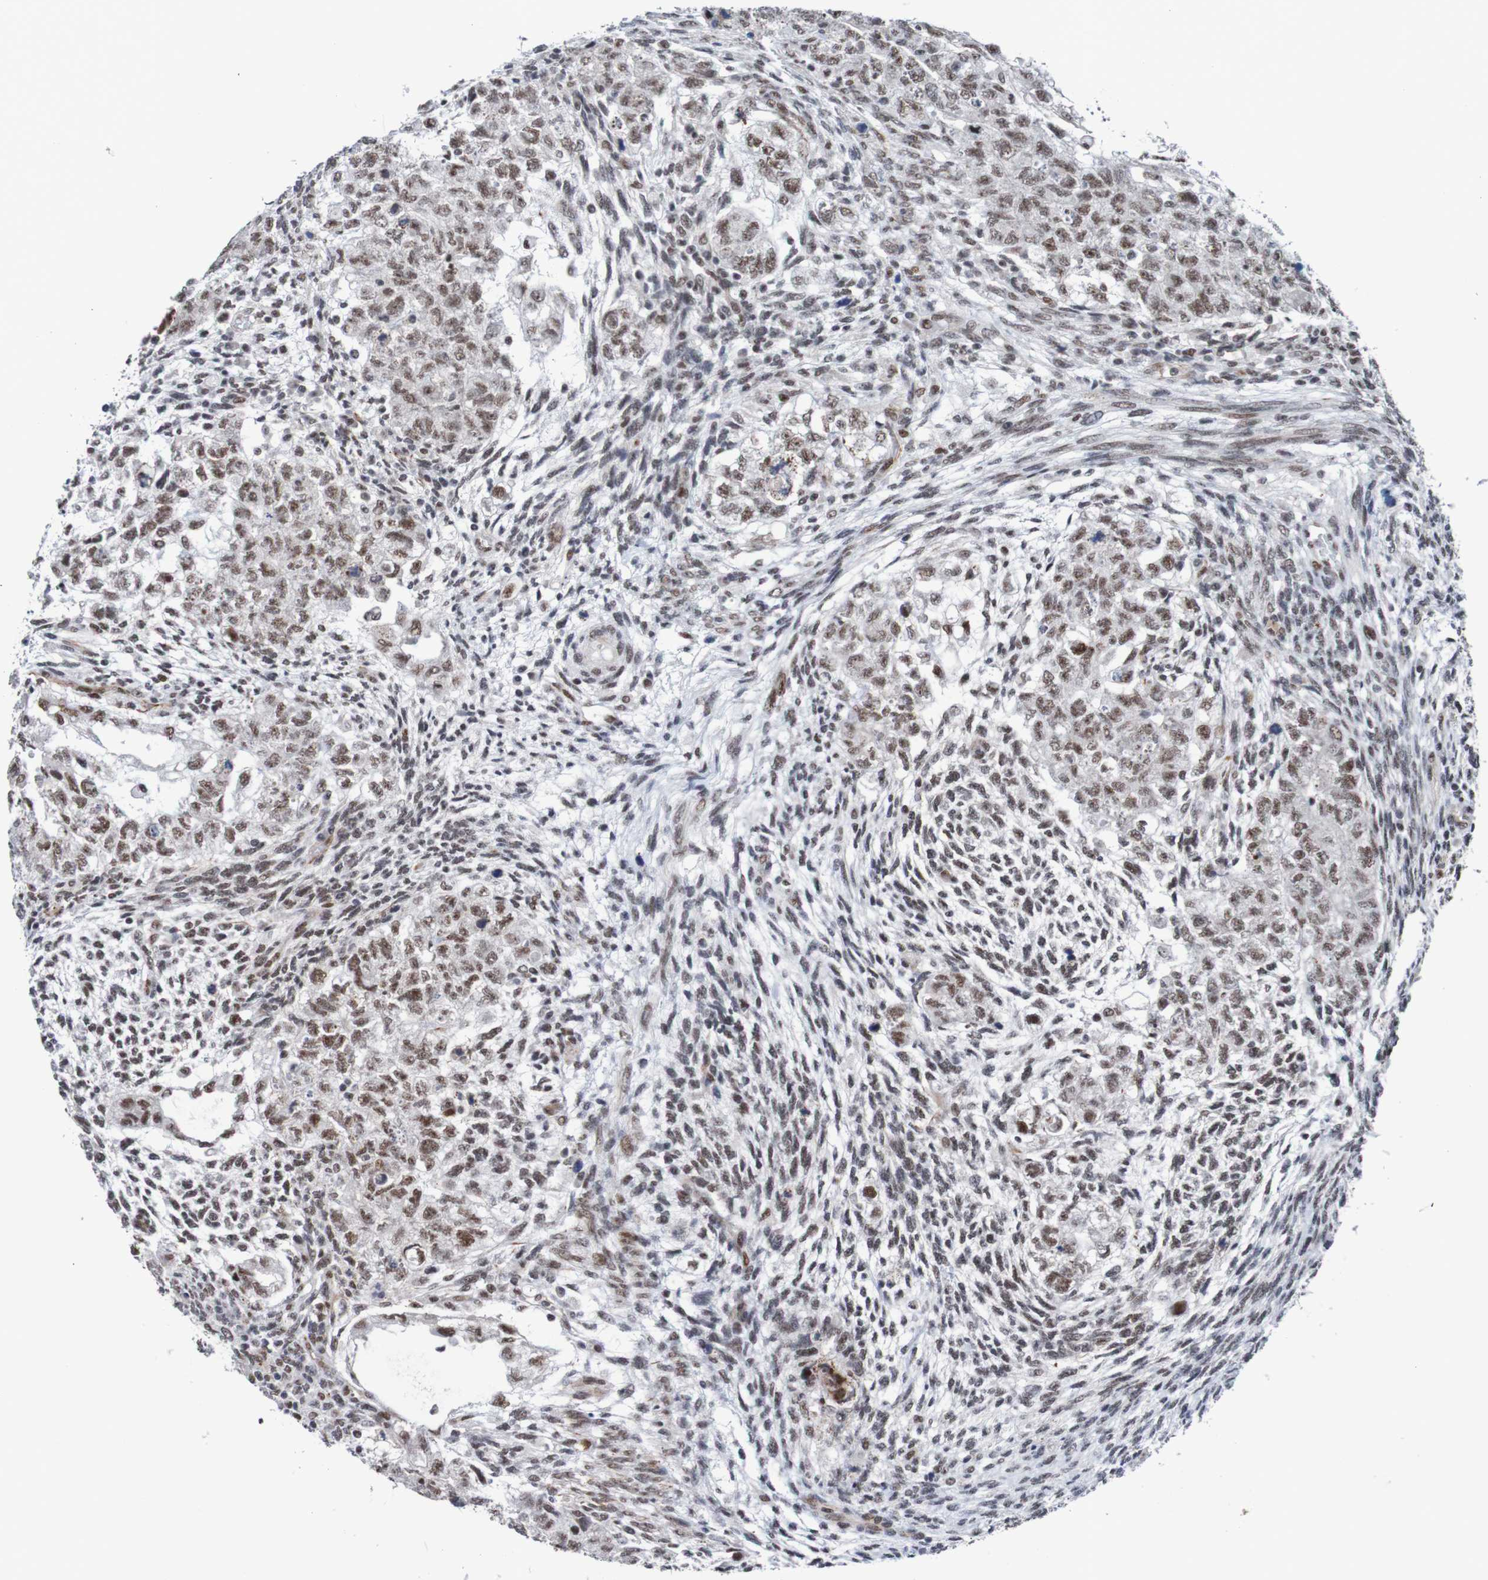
{"staining": {"intensity": "moderate", "quantity": ">75%", "location": "nuclear"}, "tissue": "testis cancer", "cell_type": "Tumor cells", "image_type": "cancer", "snomed": [{"axis": "morphology", "description": "Normal tissue, NOS"}, {"axis": "morphology", "description": "Carcinoma, Embryonal, NOS"}, {"axis": "topography", "description": "Testis"}], "caption": "Tumor cells show medium levels of moderate nuclear expression in approximately >75% of cells in testis cancer (embryonal carcinoma).", "gene": "CDC5L", "patient": {"sex": "male", "age": 36}}